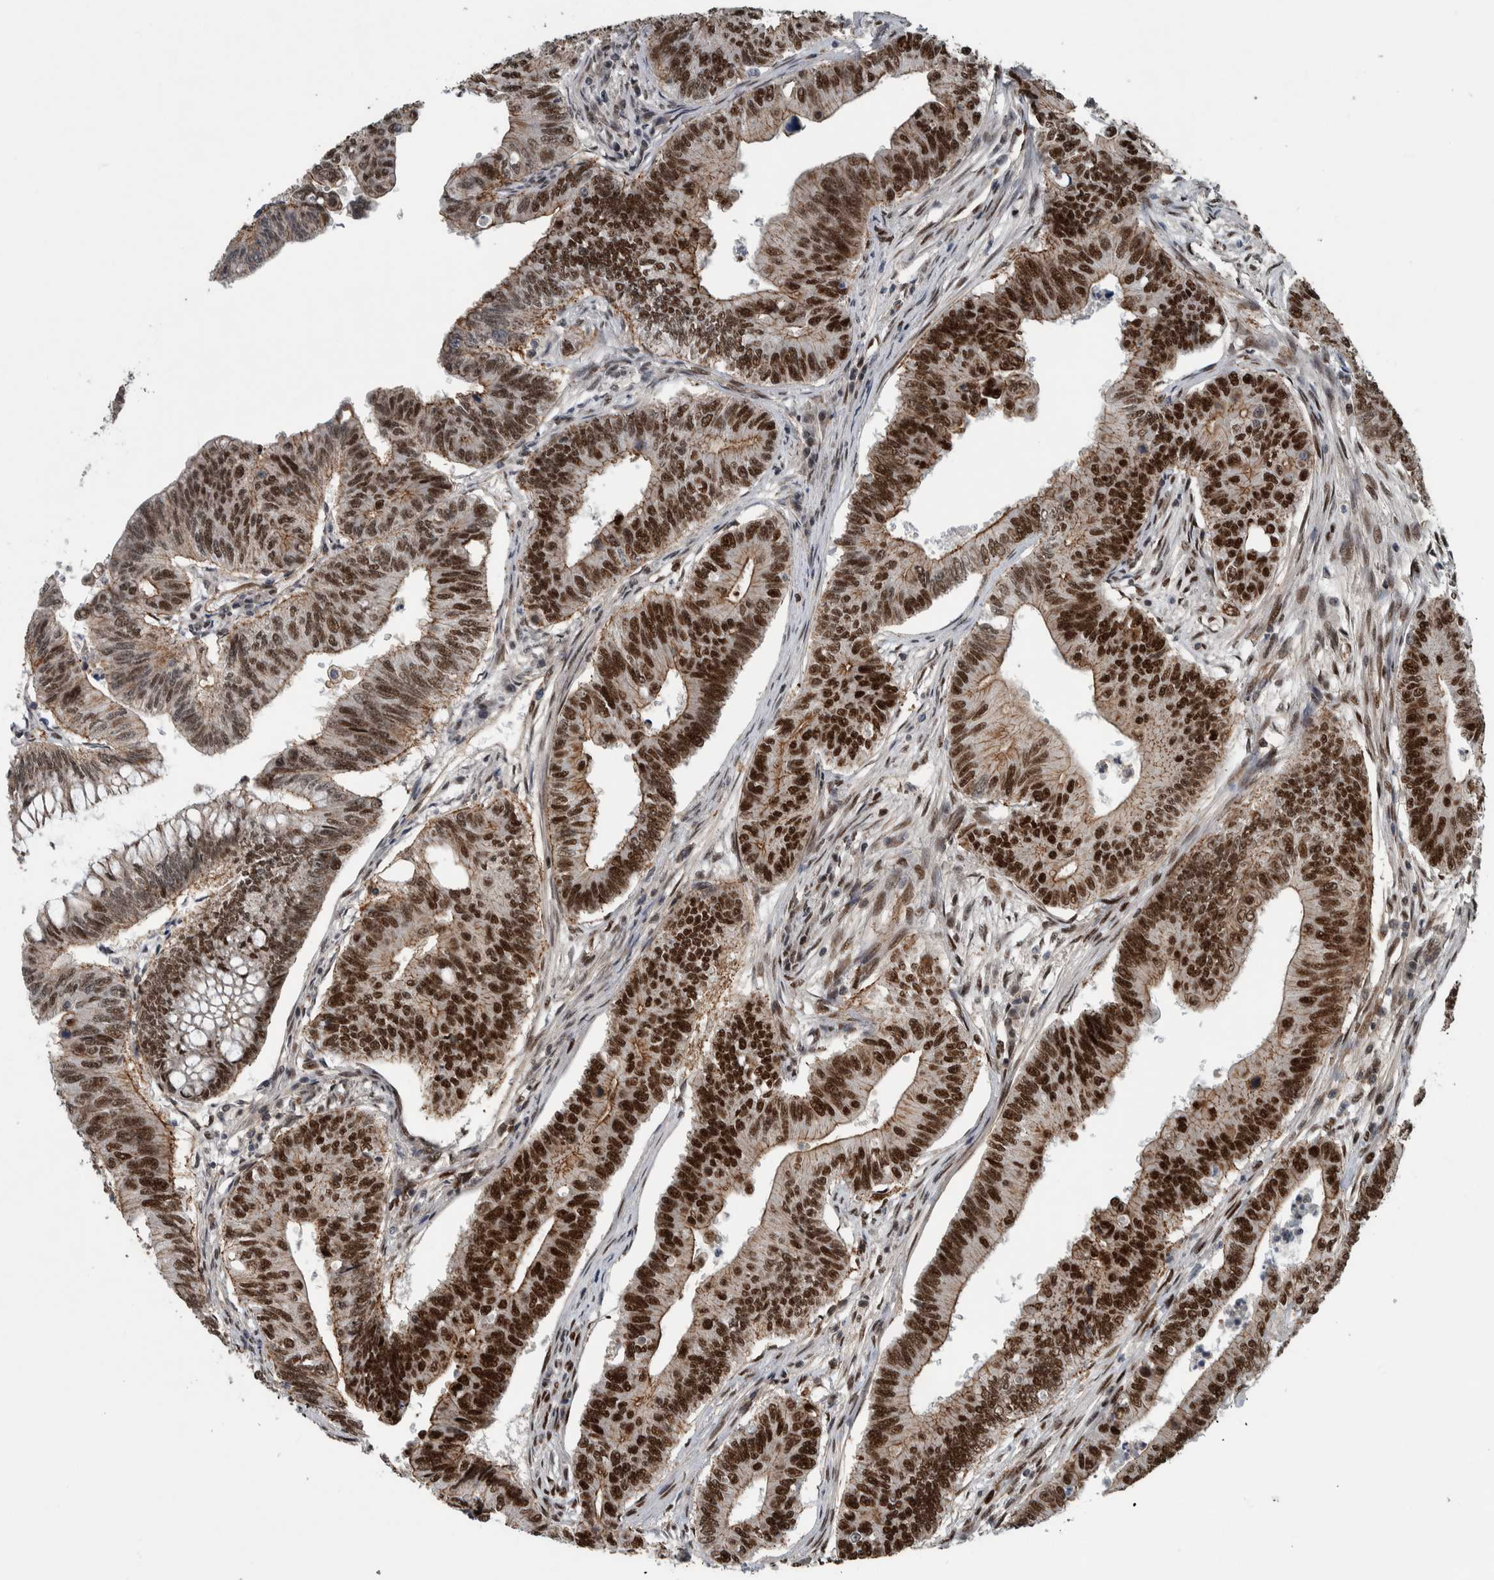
{"staining": {"intensity": "strong", "quantity": ">75%", "location": "nuclear"}, "tissue": "colorectal cancer", "cell_type": "Tumor cells", "image_type": "cancer", "snomed": [{"axis": "morphology", "description": "Adenoma, NOS"}, {"axis": "morphology", "description": "Adenocarcinoma, NOS"}, {"axis": "topography", "description": "Colon"}], "caption": "The histopathology image shows a brown stain indicating the presence of a protein in the nuclear of tumor cells in colorectal cancer. Nuclei are stained in blue.", "gene": "FAM135B", "patient": {"sex": "male", "age": 79}}